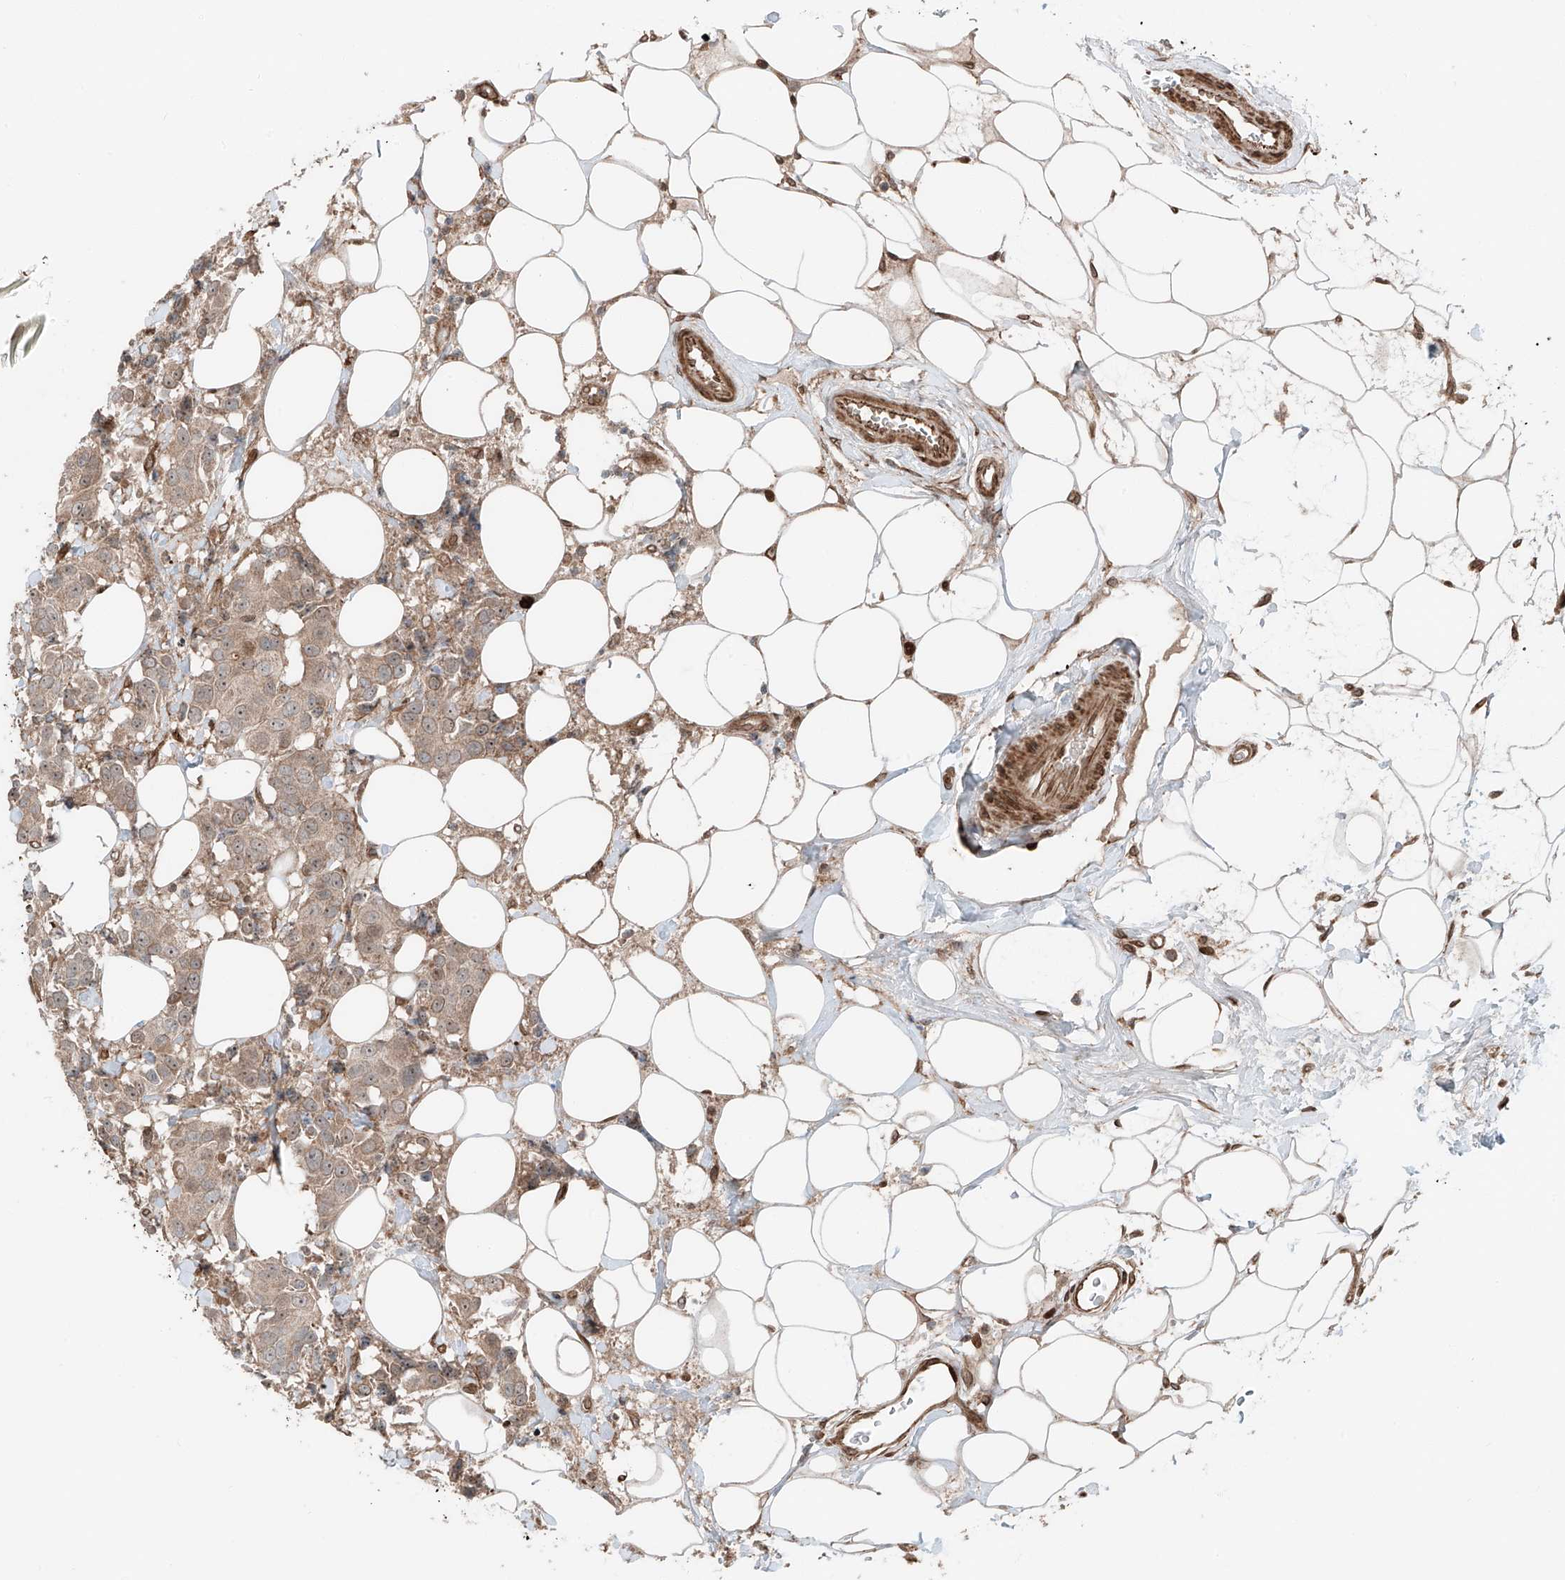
{"staining": {"intensity": "weak", "quantity": ">75%", "location": "cytoplasmic/membranous"}, "tissue": "breast cancer", "cell_type": "Tumor cells", "image_type": "cancer", "snomed": [{"axis": "morphology", "description": "Normal tissue, NOS"}, {"axis": "morphology", "description": "Duct carcinoma"}, {"axis": "topography", "description": "Breast"}], "caption": "Weak cytoplasmic/membranous positivity for a protein is present in about >75% of tumor cells of breast cancer (invasive ductal carcinoma) using immunohistochemistry.", "gene": "CEP162", "patient": {"sex": "female", "age": 39}}